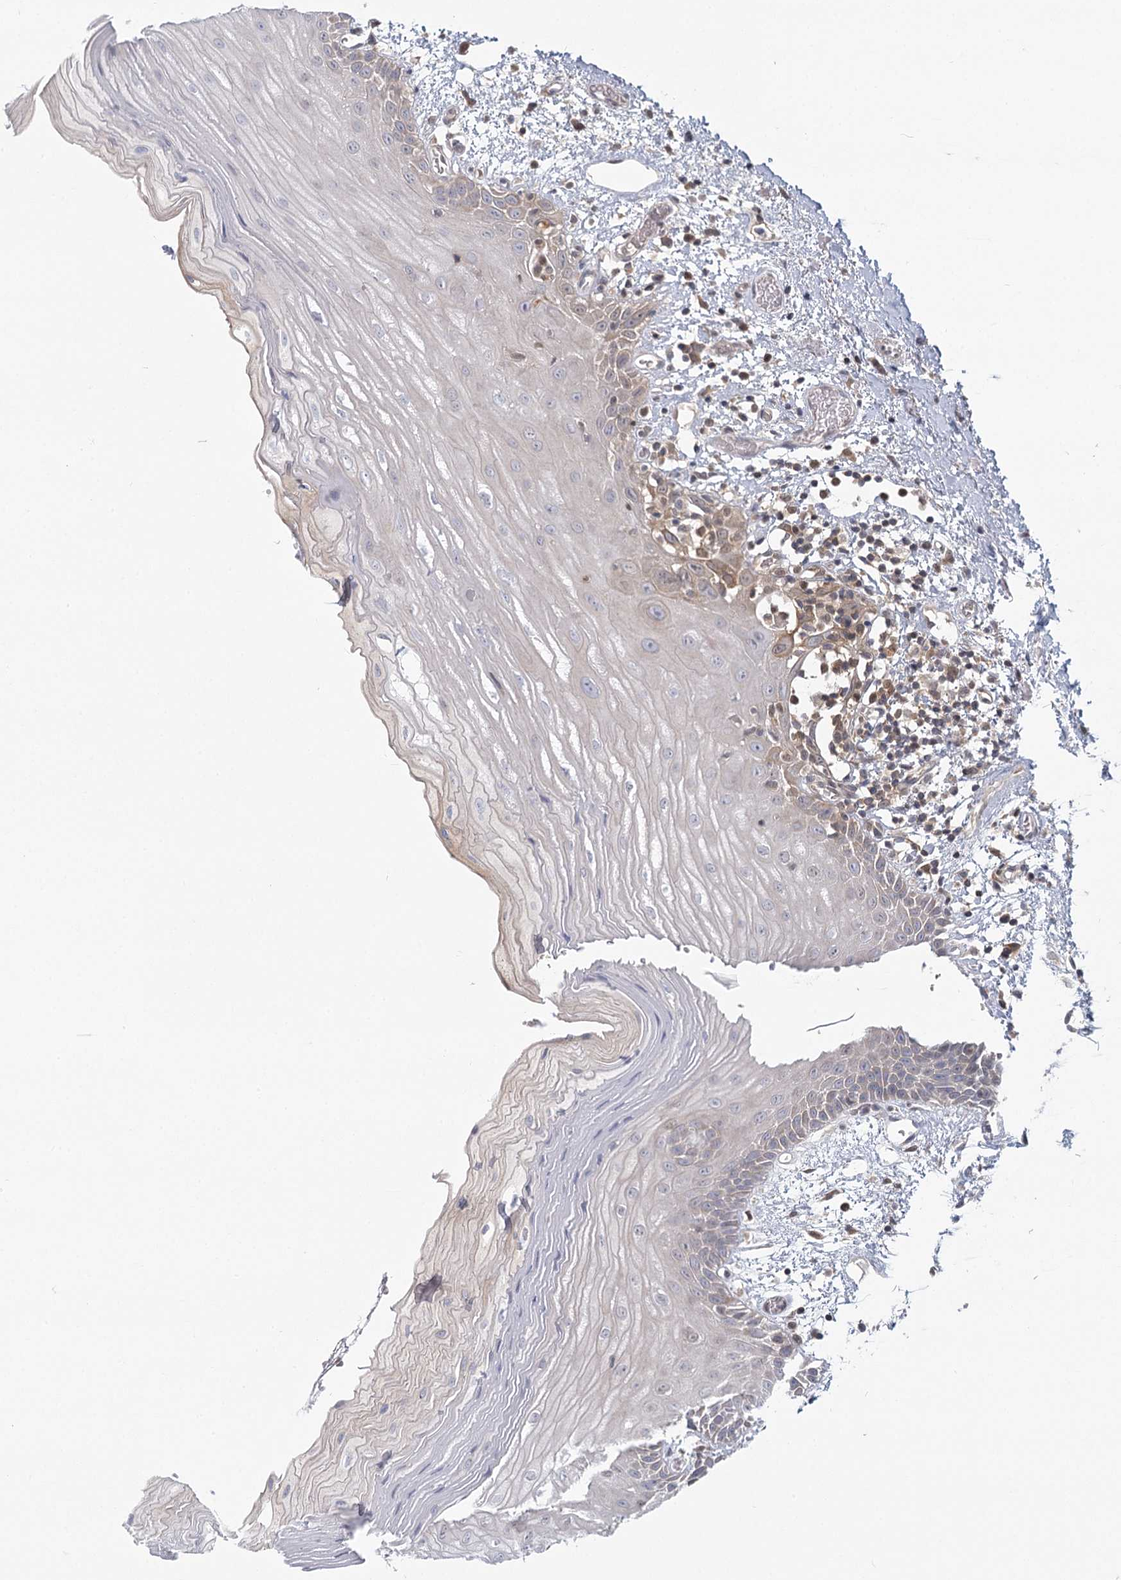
{"staining": {"intensity": "weak", "quantity": "<25%", "location": "cytoplasmic/membranous"}, "tissue": "oral mucosa", "cell_type": "Squamous epithelial cells", "image_type": "normal", "snomed": [{"axis": "morphology", "description": "Normal tissue, NOS"}, {"axis": "topography", "description": "Oral tissue"}], "caption": "Histopathology image shows no protein staining in squamous epithelial cells of unremarkable oral mucosa. The staining was performed using DAB to visualize the protein expression in brown, while the nuclei were stained in blue with hematoxylin (Magnification: 20x).", "gene": "USP11", "patient": {"sex": "male", "age": 52}}